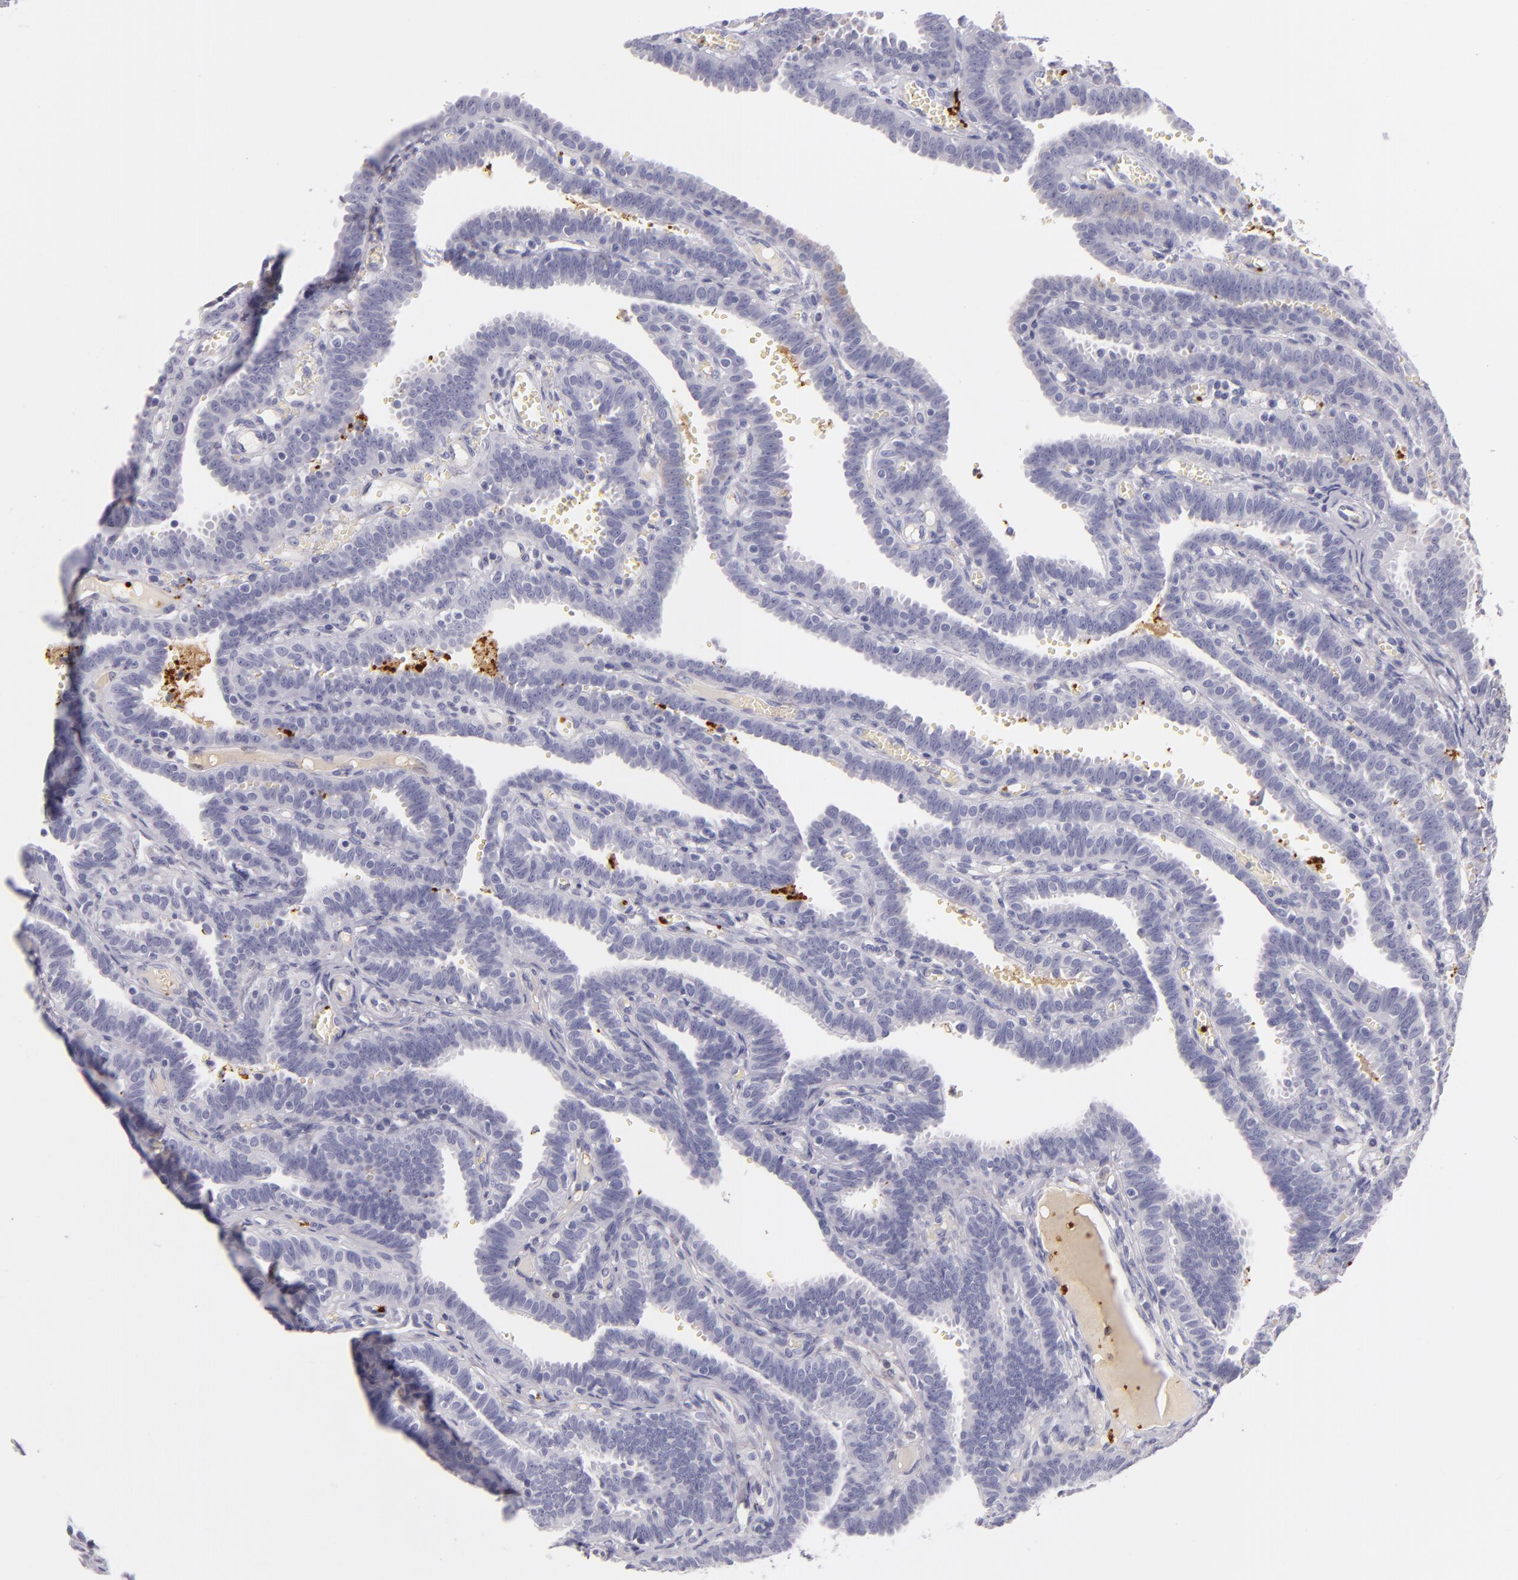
{"staining": {"intensity": "negative", "quantity": "none", "location": "none"}, "tissue": "fallopian tube", "cell_type": "Glandular cells", "image_type": "normal", "snomed": [{"axis": "morphology", "description": "Normal tissue, NOS"}, {"axis": "topography", "description": "Fallopian tube"}], "caption": "IHC of unremarkable human fallopian tube shows no positivity in glandular cells. (DAB IHC with hematoxylin counter stain).", "gene": "GP1BA", "patient": {"sex": "female", "age": 29}}